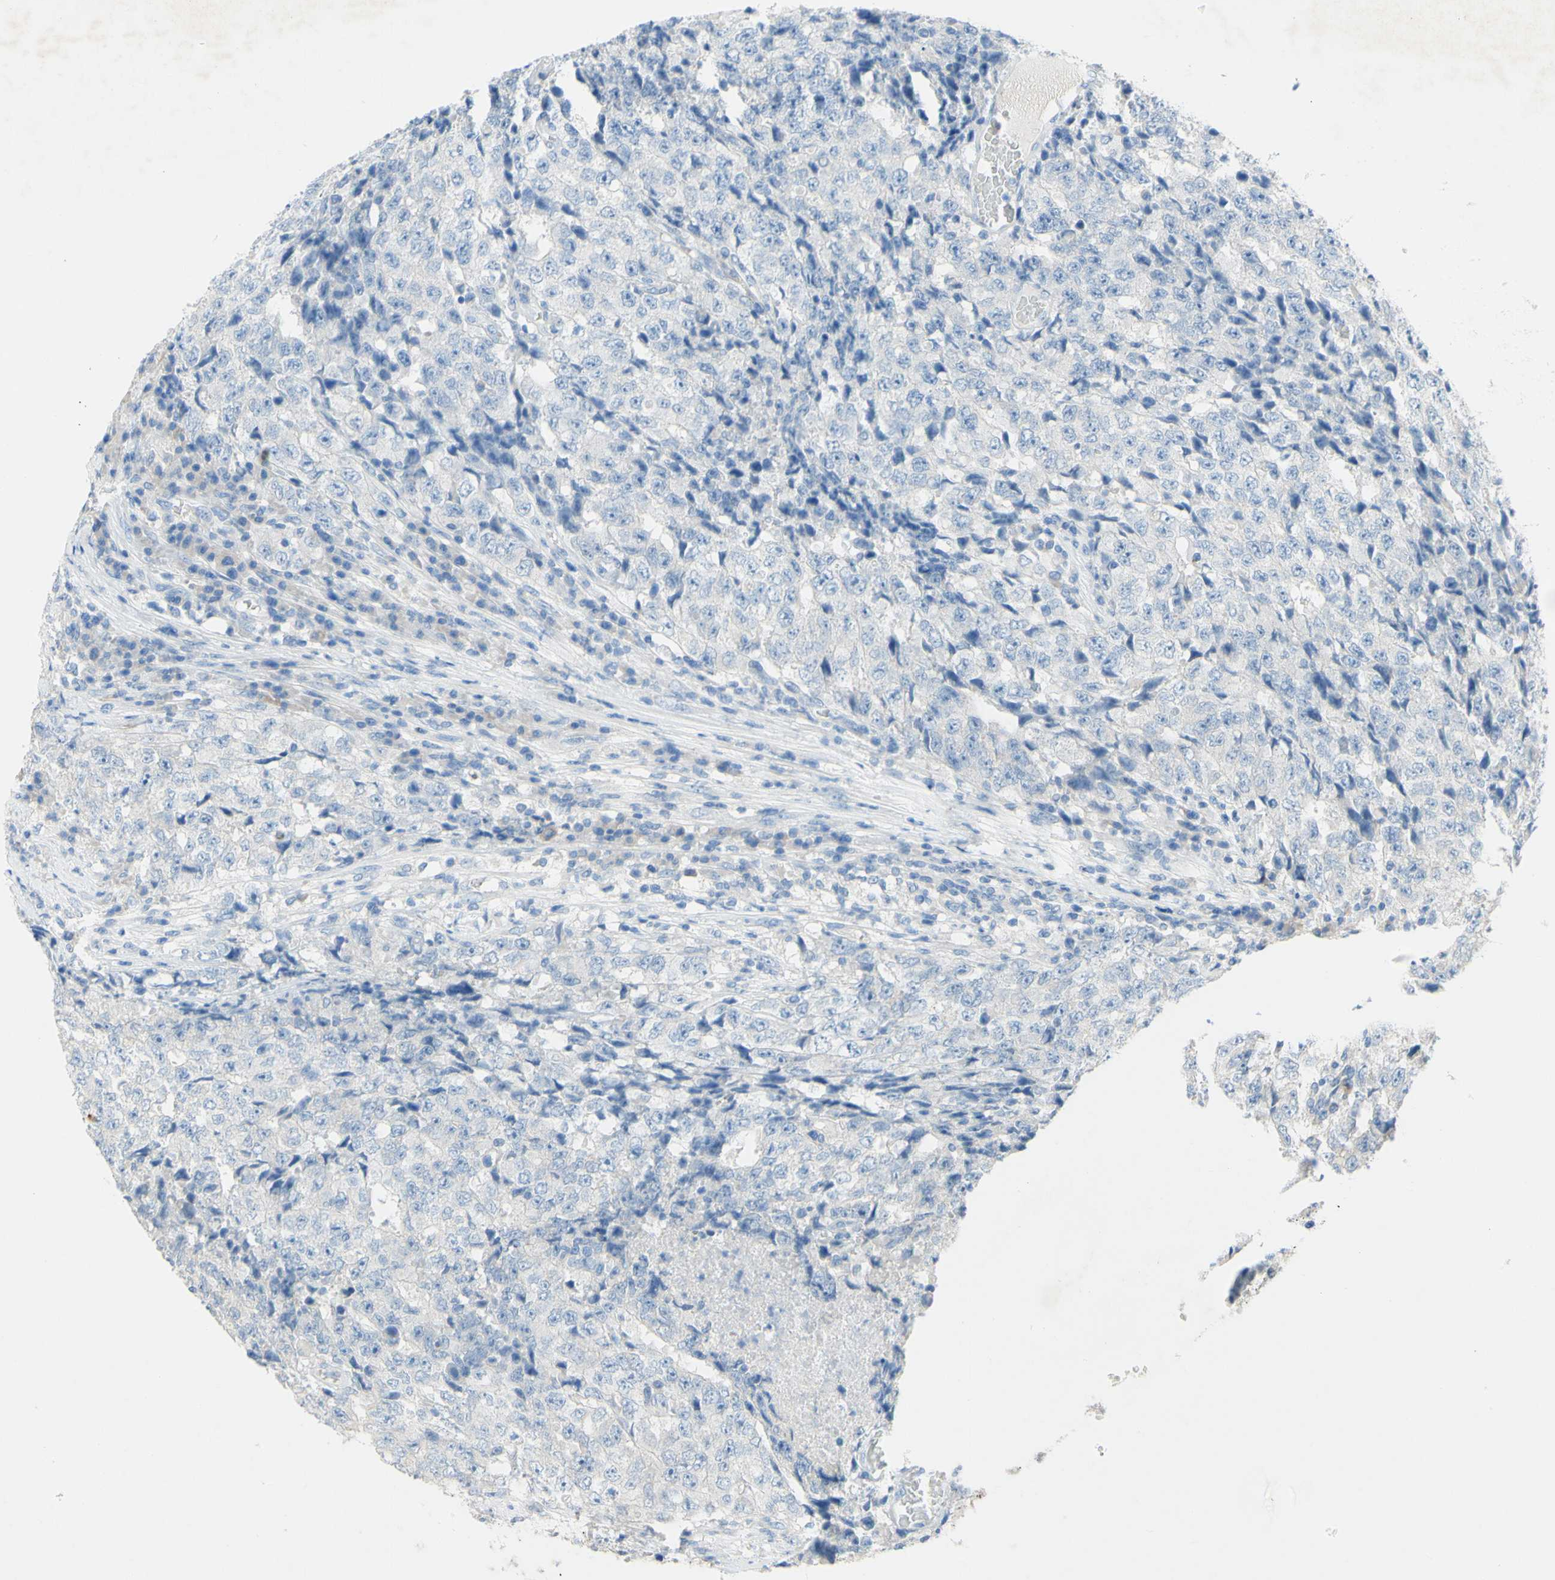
{"staining": {"intensity": "negative", "quantity": "none", "location": "none"}, "tissue": "testis cancer", "cell_type": "Tumor cells", "image_type": "cancer", "snomed": [{"axis": "morphology", "description": "Necrosis, NOS"}, {"axis": "morphology", "description": "Carcinoma, Embryonal, NOS"}, {"axis": "topography", "description": "Testis"}], "caption": "This micrograph is of testis cancer (embryonal carcinoma) stained with immunohistochemistry to label a protein in brown with the nuclei are counter-stained blue. There is no staining in tumor cells. (IHC, brightfield microscopy, high magnification).", "gene": "ACADL", "patient": {"sex": "male", "age": 19}}